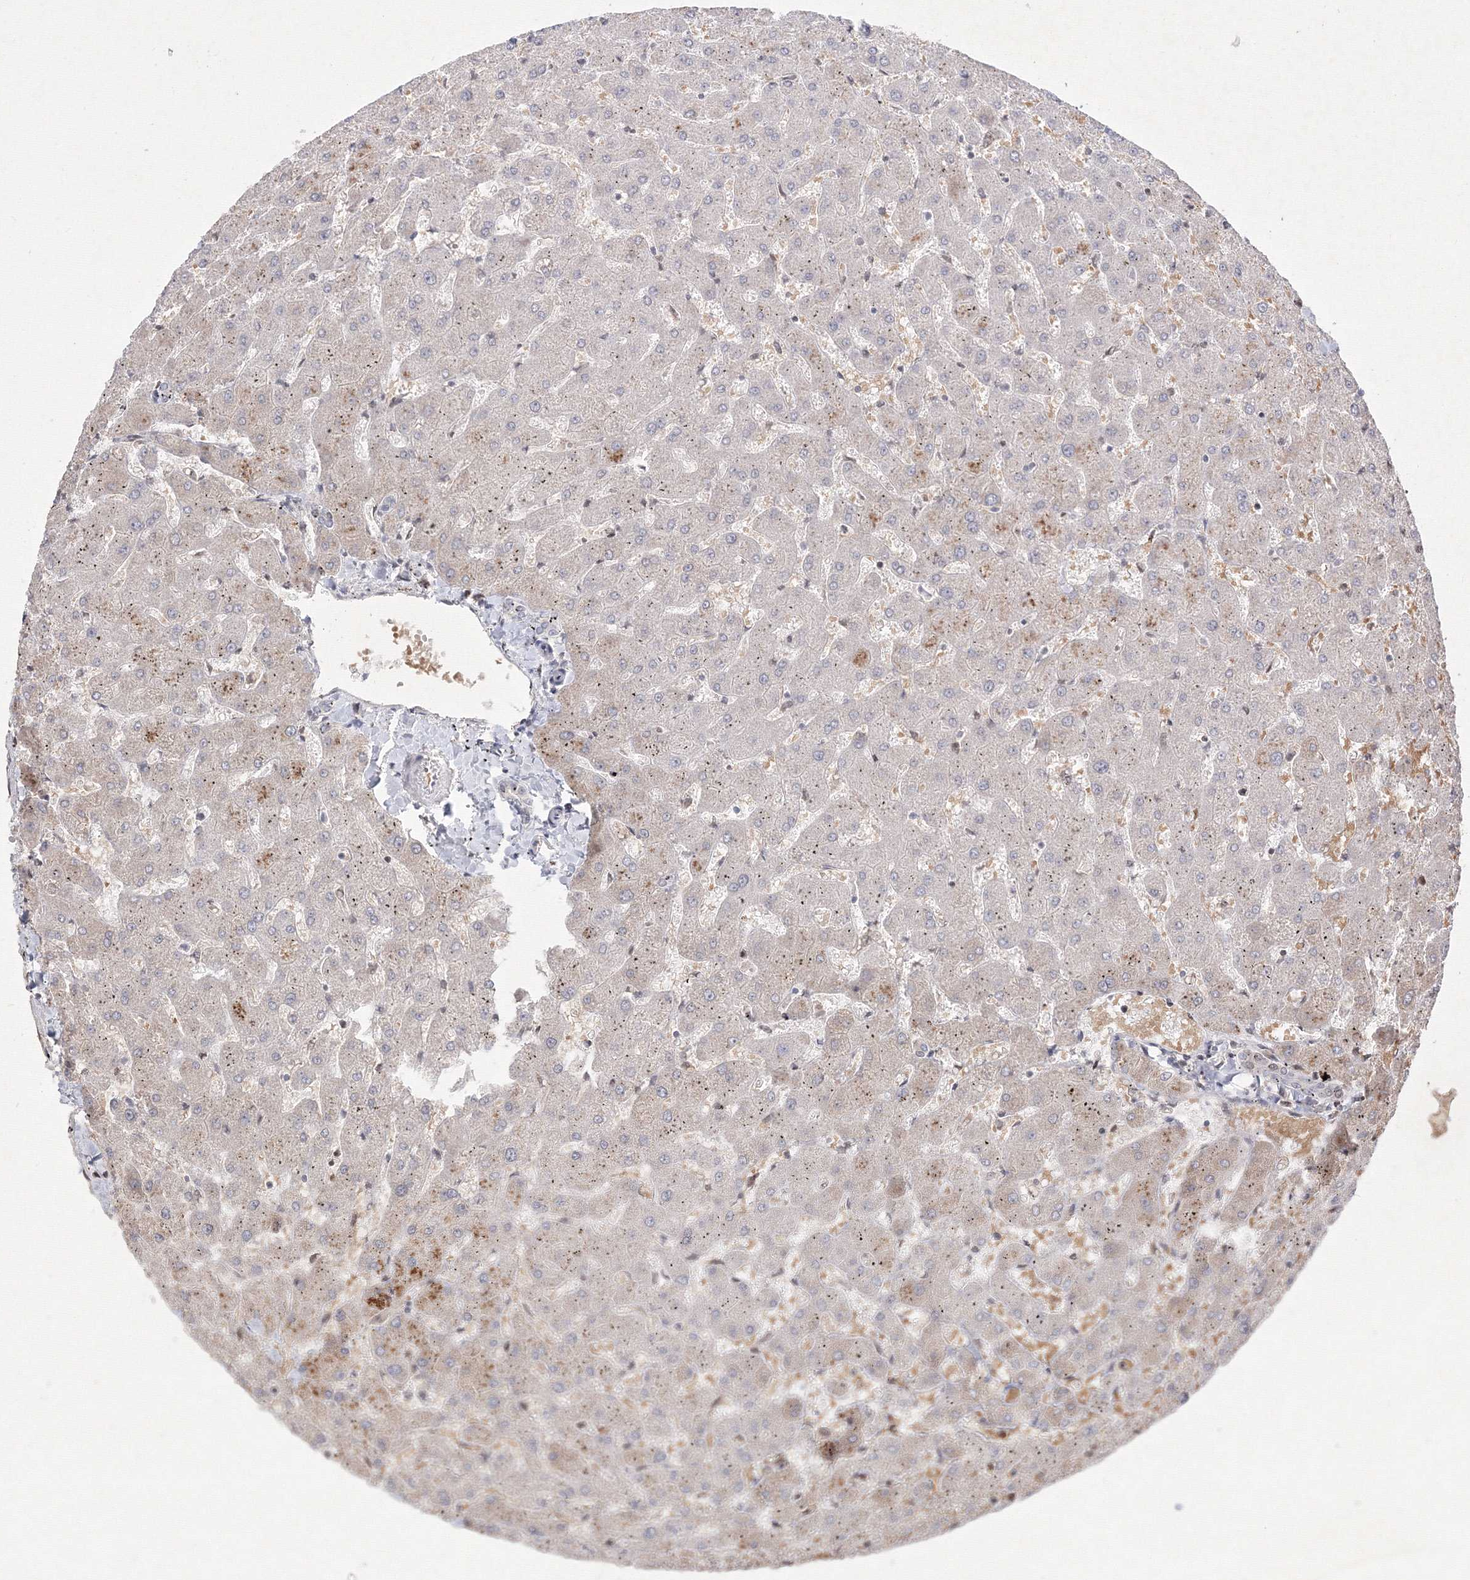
{"staining": {"intensity": "negative", "quantity": "none", "location": "none"}, "tissue": "liver", "cell_type": "Cholangiocytes", "image_type": "normal", "snomed": [{"axis": "morphology", "description": "Normal tissue, NOS"}, {"axis": "topography", "description": "Liver"}], "caption": "Cholangiocytes show no significant protein staining in normal liver. Brightfield microscopy of immunohistochemistry stained with DAB (3,3'-diaminobenzidine) (brown) and hematoxylin (blue), captured at high magnification.", "gene": "NXPE3", "patient": {"sex": "female", "age": 63}}